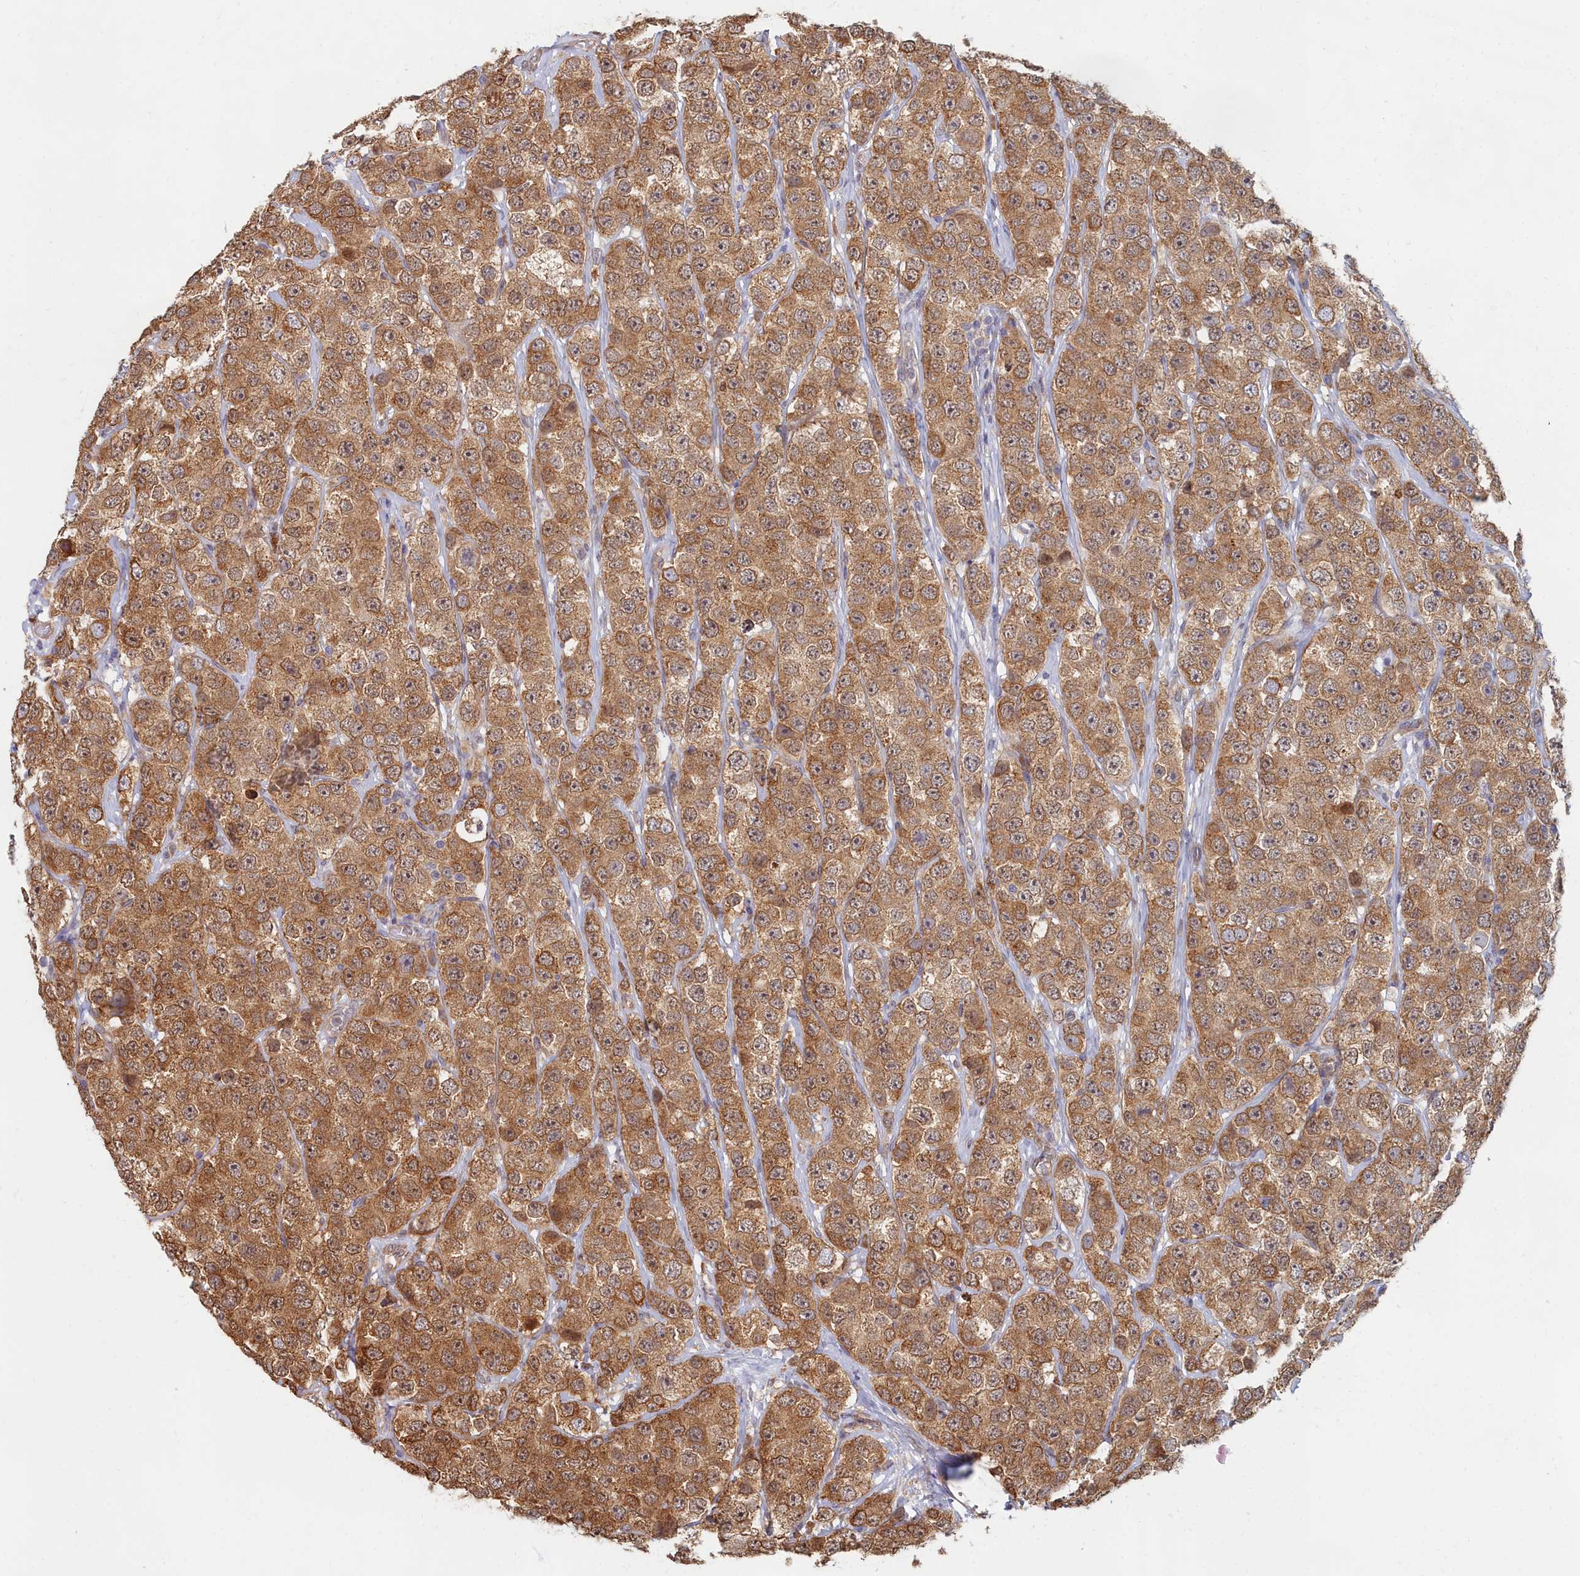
{"staining": {"intensity": "moderate", "quantity": ">75%", "location": "cytoplasmic/membranous,nuclear"}, "tissue": "testis cancer", "cell_type": "Tumor cells", "image_type": "cancer", "snomed": [{"axis": "morphology", "description": "Seminoma, NOS"}, {"axis": "topography", "description": "Testis"}], "caption": "The histopathology image shows a brown stain indicating the presence of a protein in the cytoplasmic/membranous and nuclear of tumor cells in testis seminoma.", "gene": "MAK16", "patient": {"sex": "male", "age": 28}}